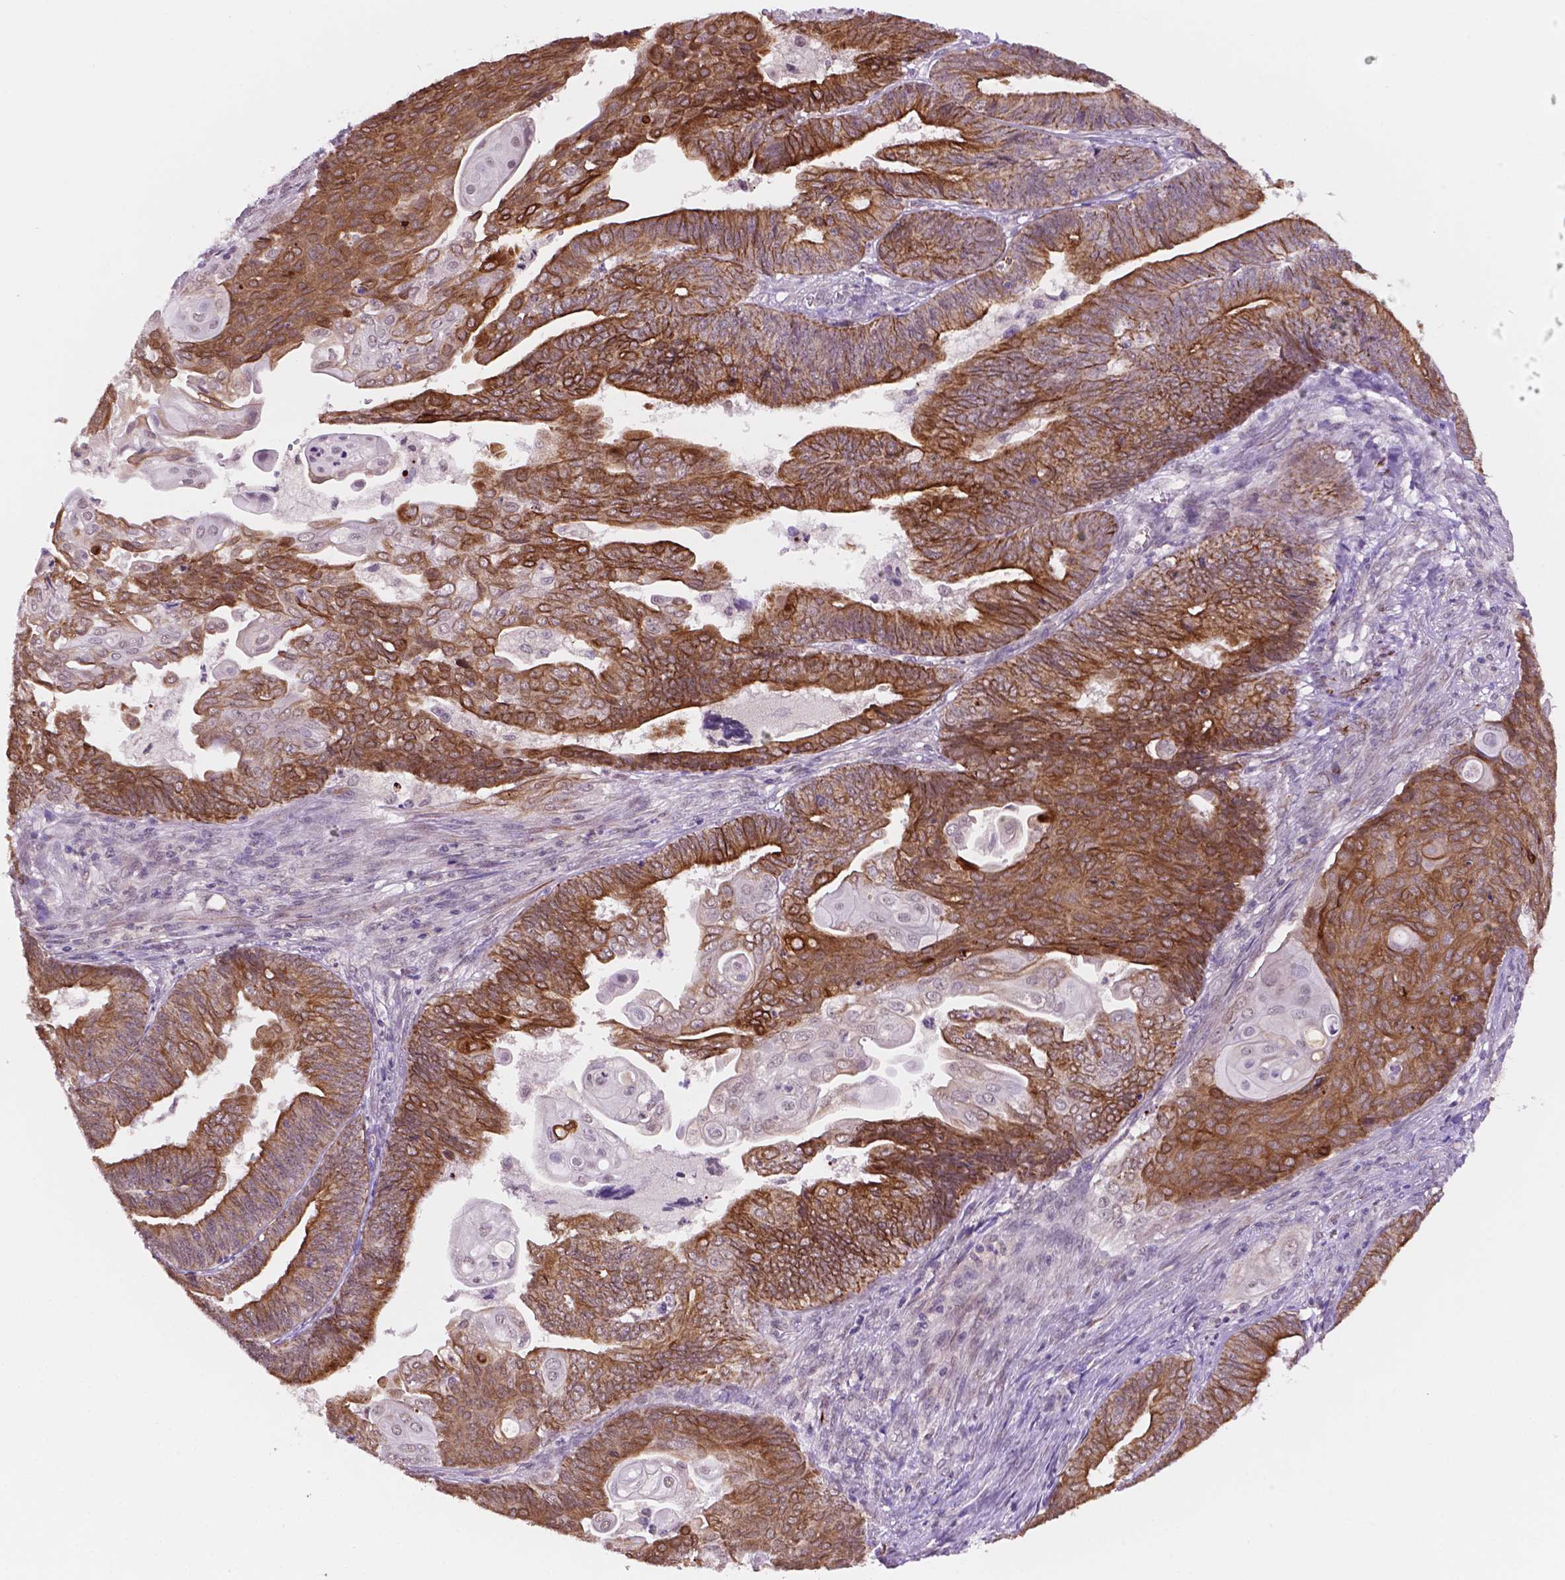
{"staining": {"intensity": "strong", "quantity": ">75%", "location": "cytoplasmic/membranous"}, "tissue": "endometrial cancer", "cell_type": "Tumor cells", "image_type": "cancer", "snomed": [{"axis": "morphology", "description": "Adenocarcinoma, NOS"}, {"axis": "topography", "description": "Endometrium"}], "caption": "Immunohistochemistry (DAB) staining of human endometrial cancer shows strong cytoplasmic/membranous protein positivity in approximately >75% of tumor cells.", "gene": "SHLD3", "patient": {"sex": "female", "age": 73}}